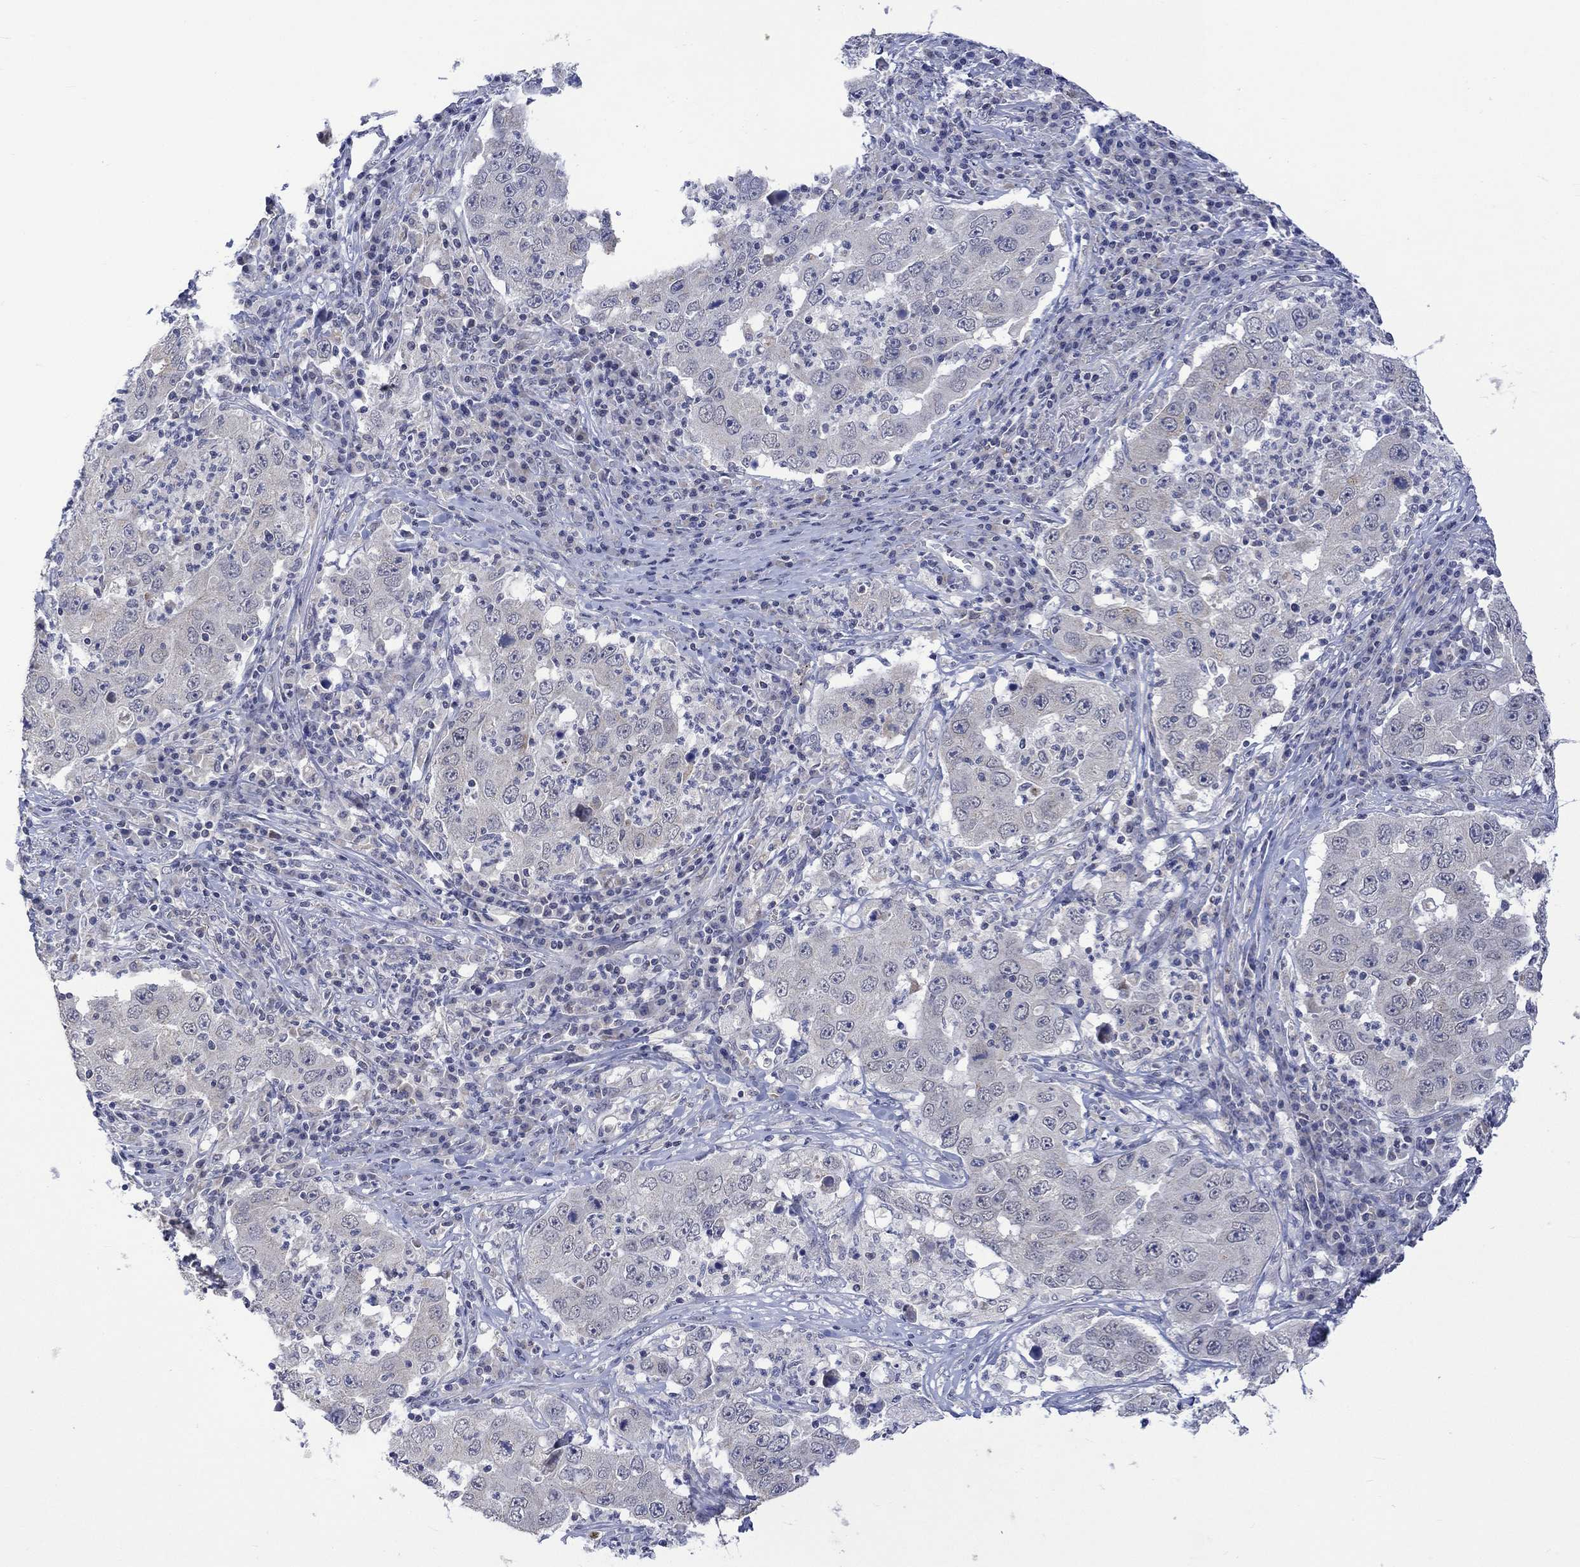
{"staining": {"intensity": "negative", "quantity": "none", "location": "none"}, "tissue": "lung cancer", "cell_type": "Tumor cells", "image_type": "cancer", "snomed": [{"axis": "morphology", "description": "Adenocarcinoma, NOS"}, {"axis": "topography", "description": "Lung"}], "caption": "The immunohistochemistry (IHC) image has no significant staining in tumor cells of lung cancer (adenocarcinoma) tissue.", "gene": "SLC48A1", "patient": {"sex": "male", "age": 73}}